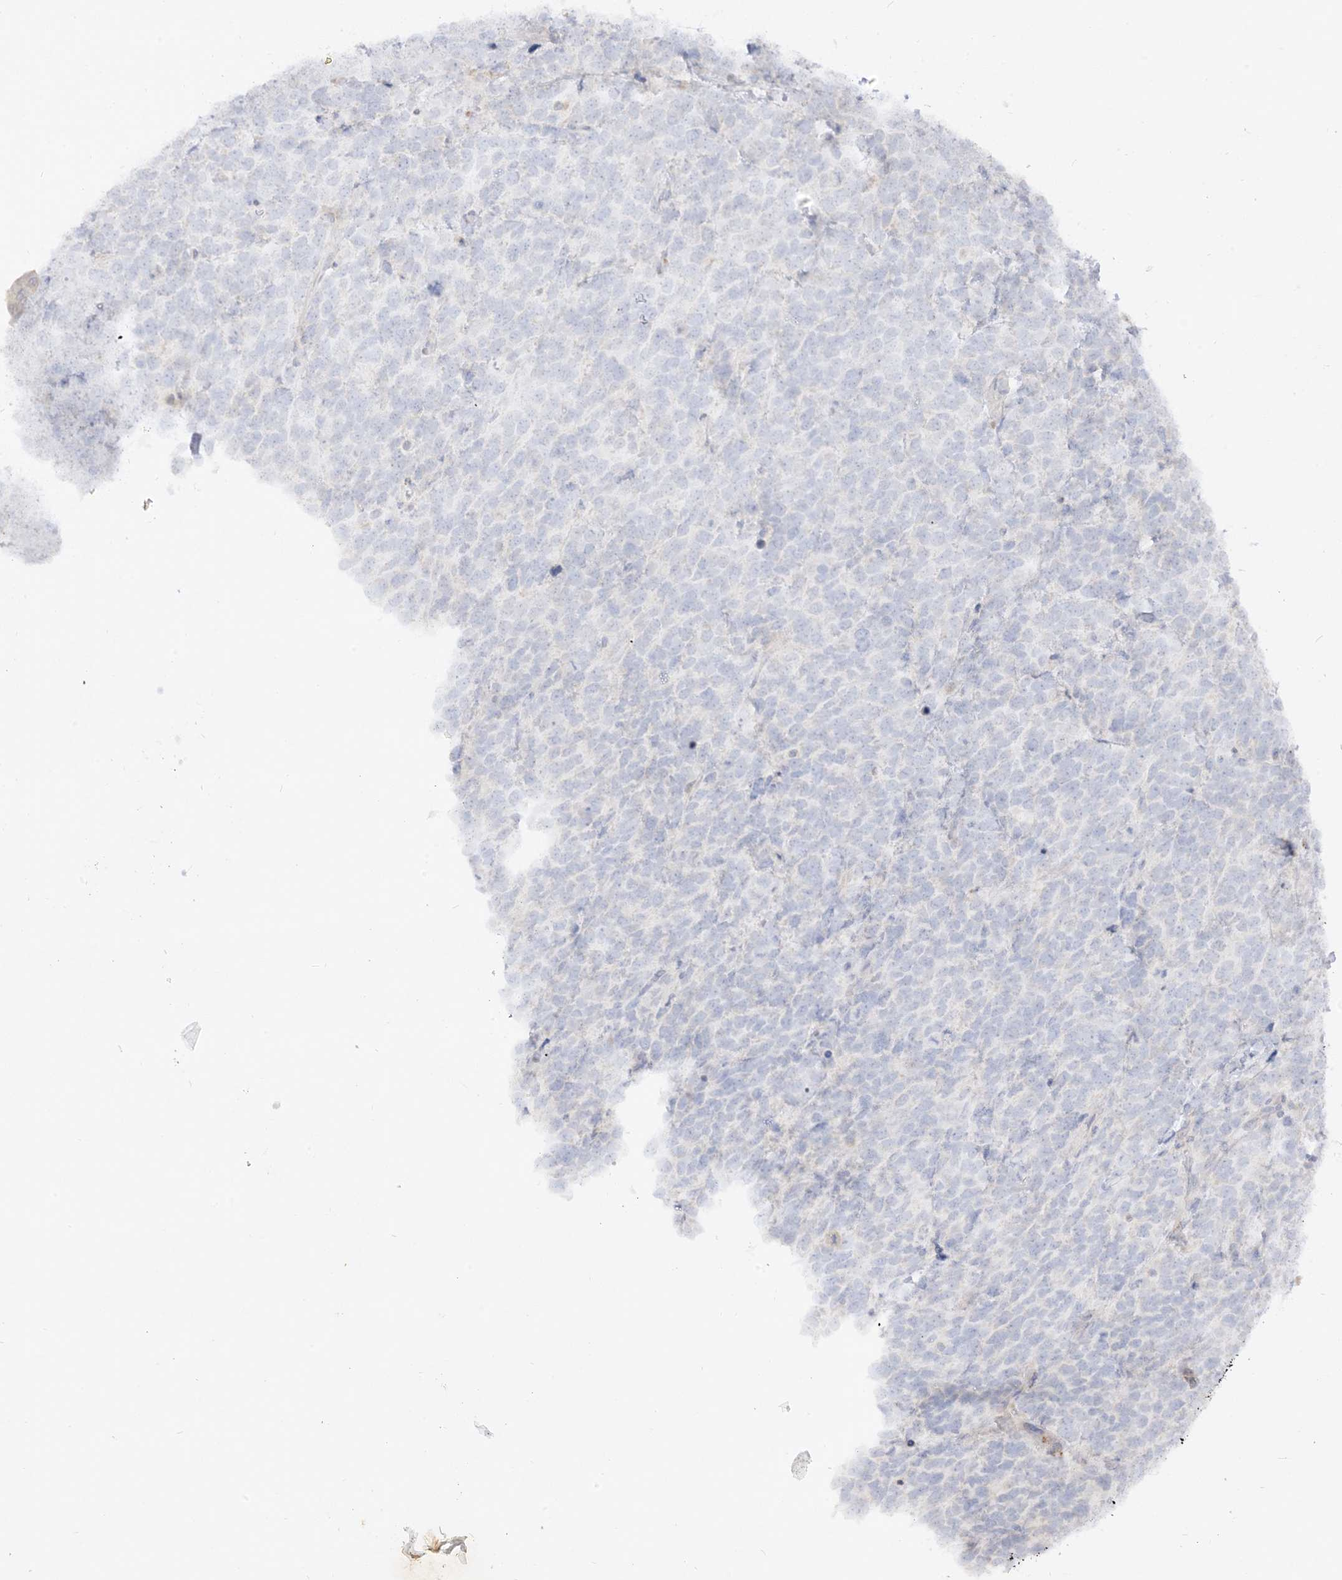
{"staining": {"intensity": "negative", "quantity": "none", "location": "none"}, "tissue": "urothelial cancer", "cell_type": "Tumor cells", "image_type": "cancer", "snomed": [{"axis": "morphology", "description": "Urothelial carcinoma, High grade"}, {"axis": "topography", "description": "Urinary bladder"}], "caption": "DAB (3,3'-diaminobenzidine) immunohistochemical staining of human high-grade urothelial carcinoma displays no significant expression in tumor cells. (Immunohistochemistry (ihc), brightfield microscopy, high magnification).", "gene": "LOXL3", "patient": {"sex": "female", "age": 80}}